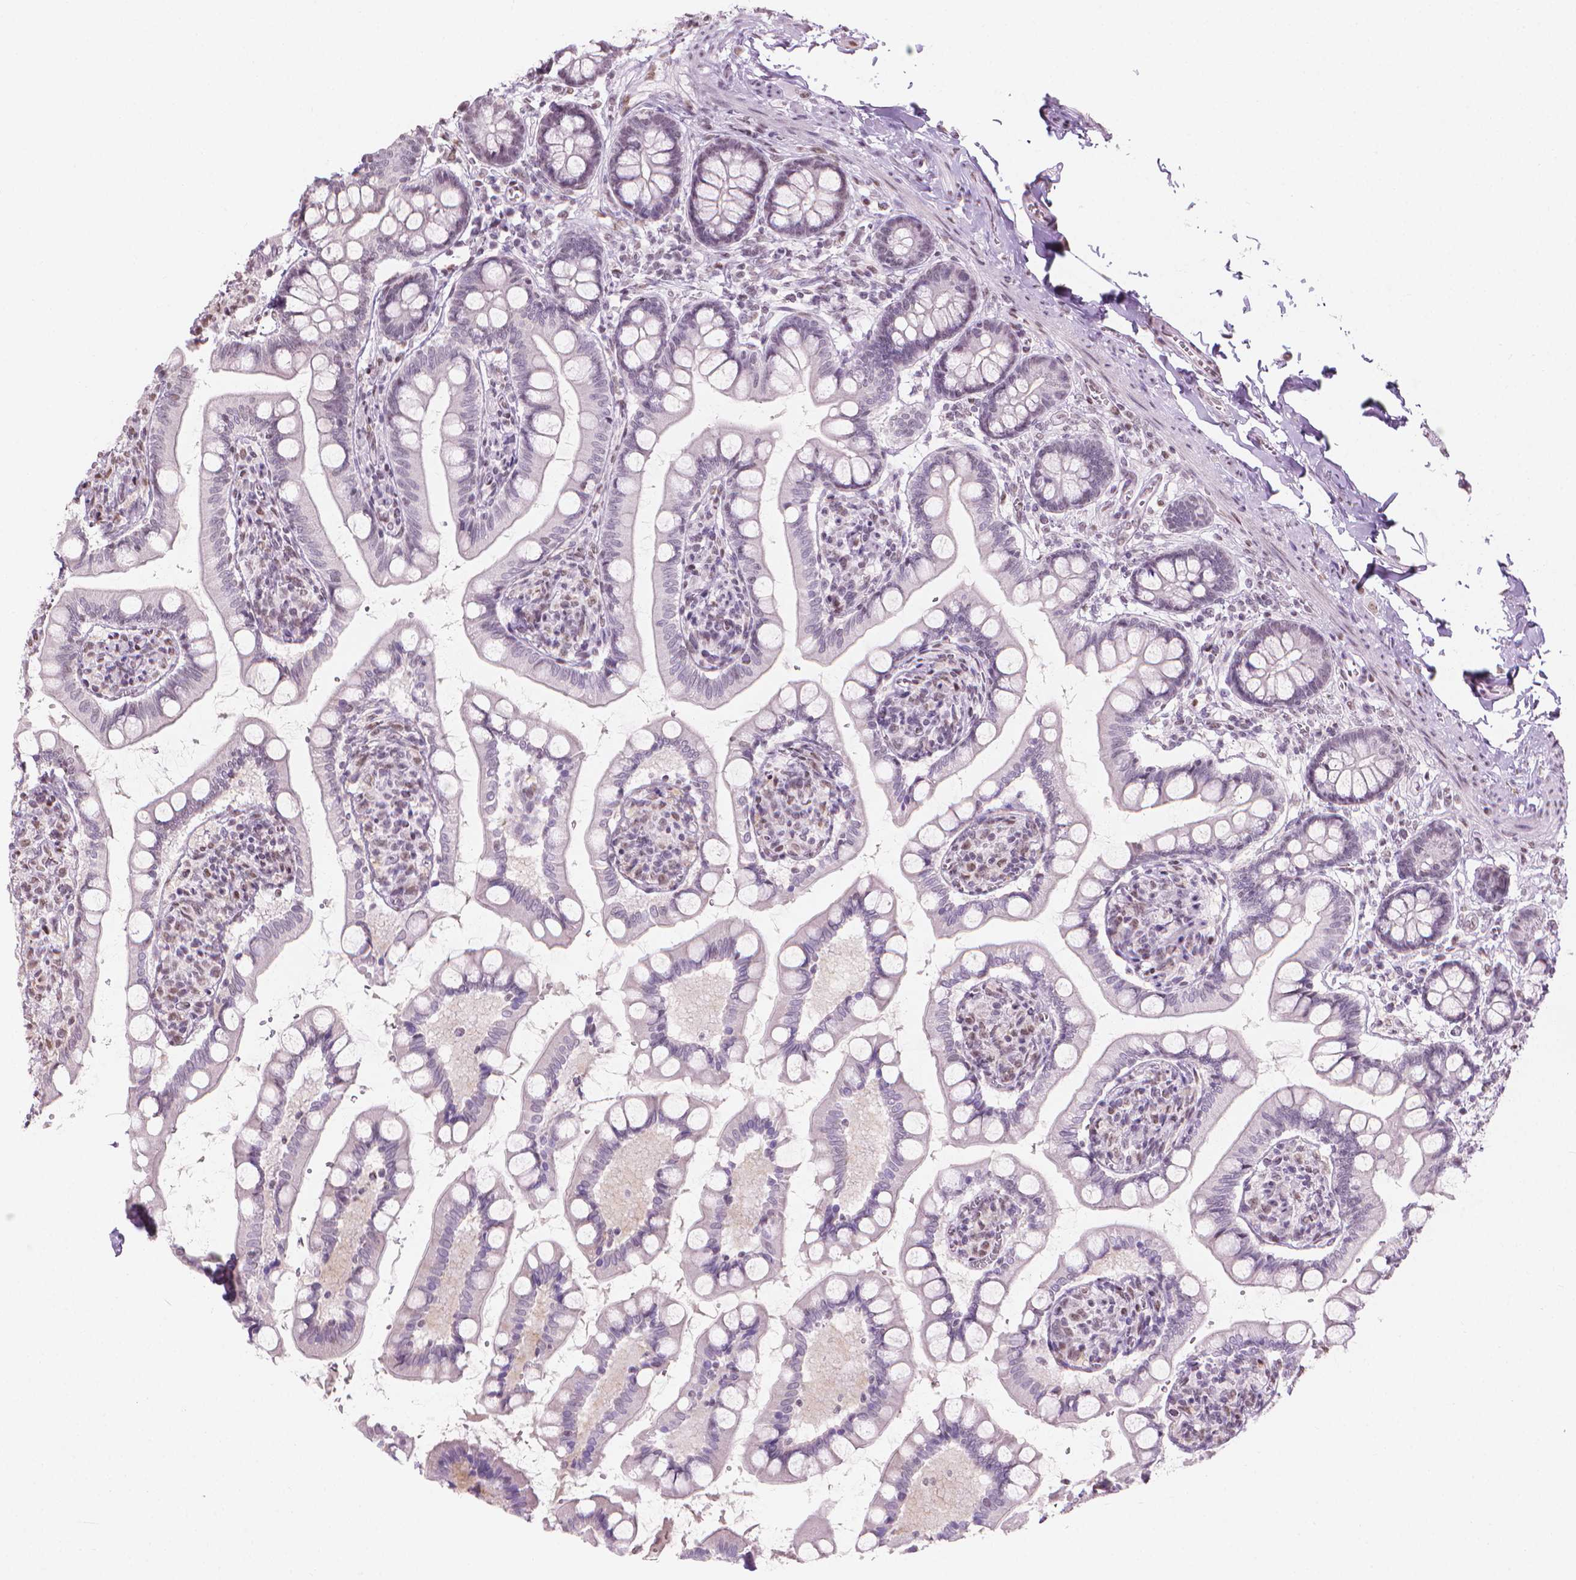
{"staining": {"intensity": "negative", "quantity": "none", "location": "none"}, "tissue": "small intestine", "cell_type": "Glandular cells", "image_type": "normal", "snomed": [{"axis": "morphology", "description": "Normal tissue, NOS"}, {"axis": "topography", "description": "Small intestine"}], "caption": "Small intestine was stained to show a protein in brown. There is no significant positivity in glandular cells. Brightfield microscopy of immunohistochemistry stained with DAB (brown) and hematoxylin (blue), captured at high magnification.", "gene": "PIAS2", "patient": {"sex": "female", "age": 56}}